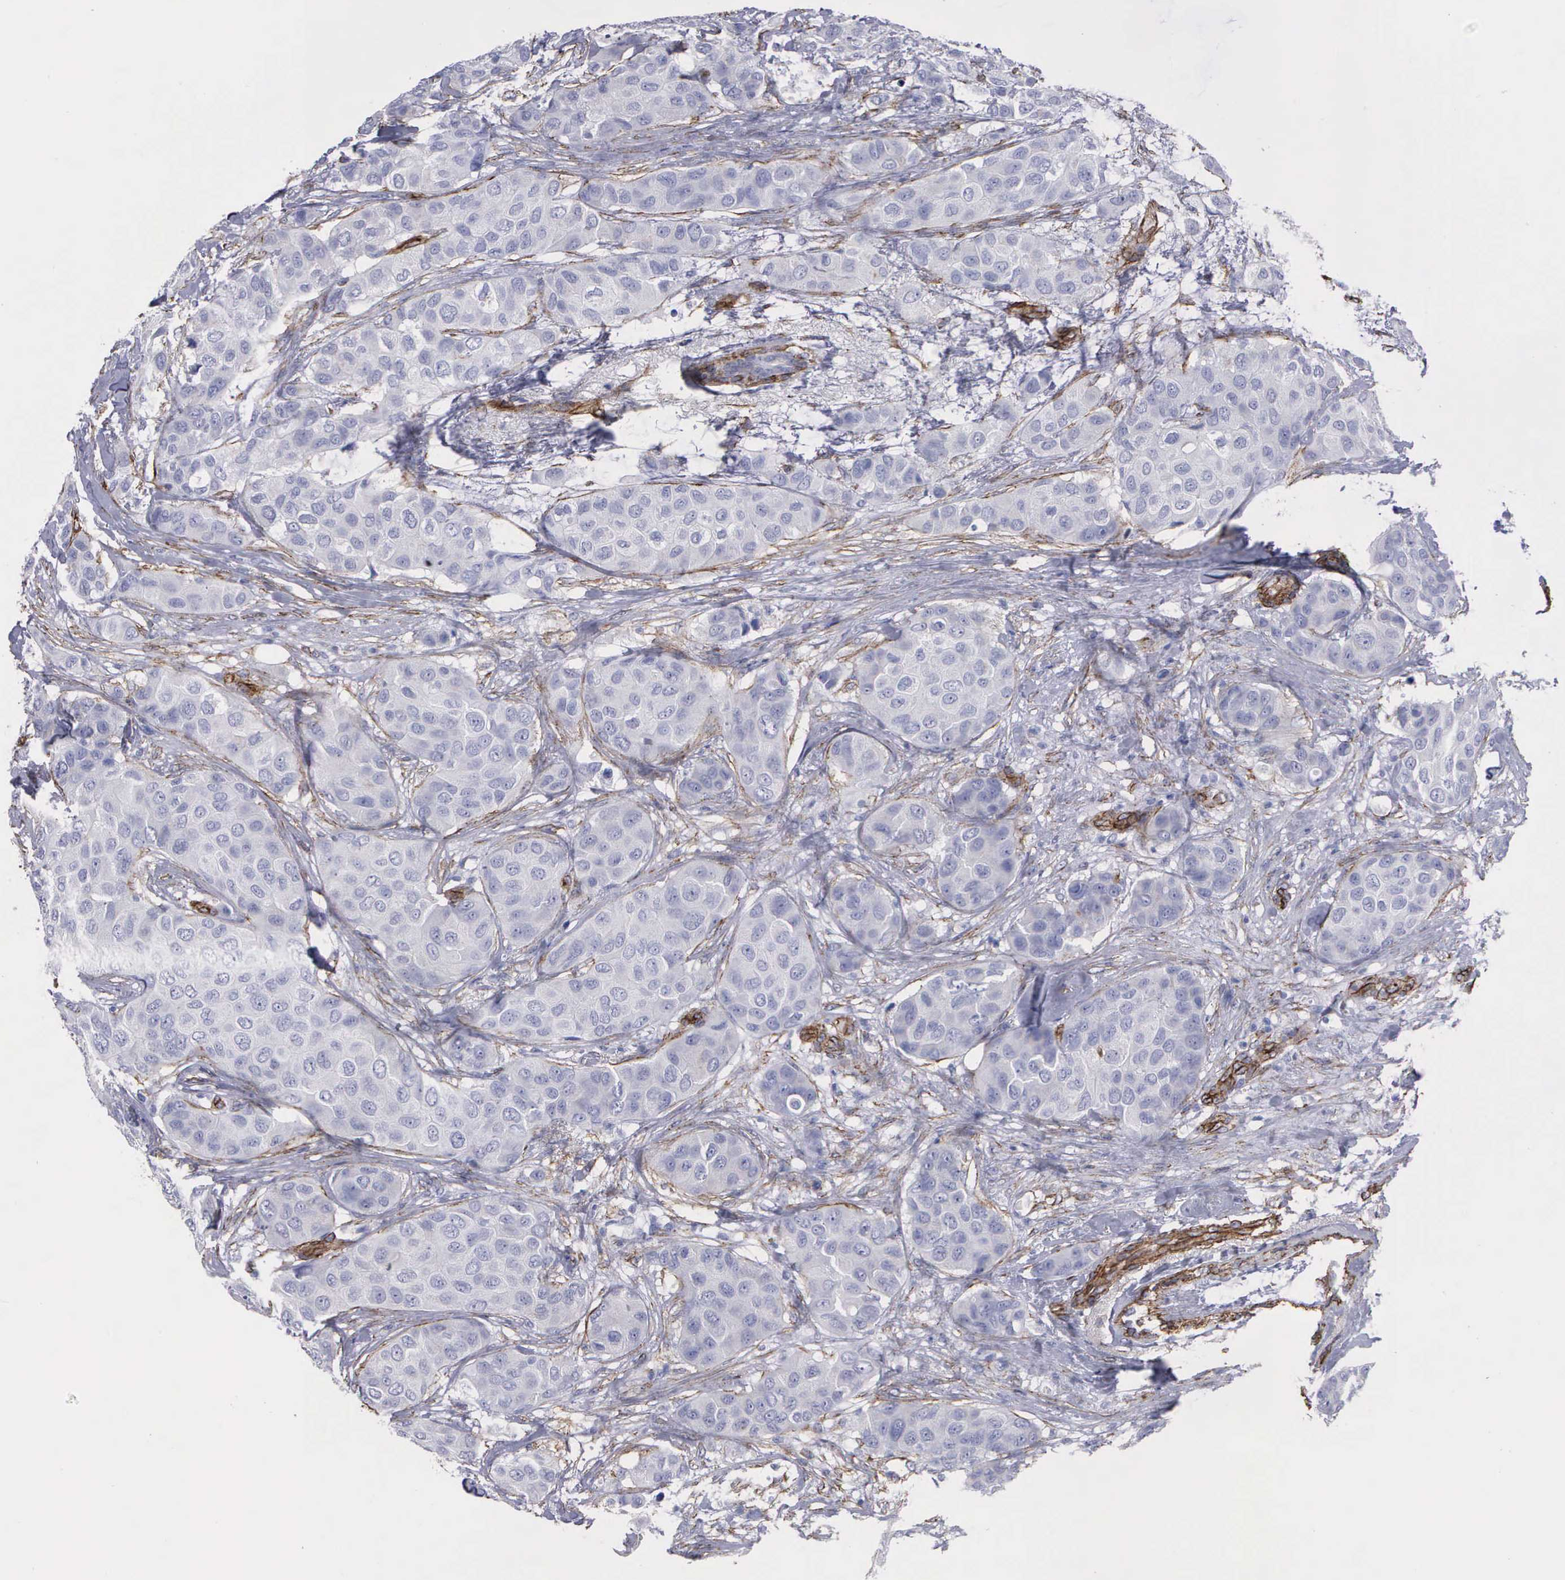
{"staining": {"intensity": "negative", "quantity": "none", "location": "none"}, "tissue": "breast cancer", "cell_type": "Tumor cells", "image_type": "cancer", "snomed": [{"axis": "morphology", "description": "Duct carcinoma"}, {"axis": "topography", "description": "Breast"}], "caption": "Immunohistochemical staining of breast cancer shows no significant staining in tumor cells.", "gene": "MAGEB10", "patient": {"sex": "female", "age": 68}}